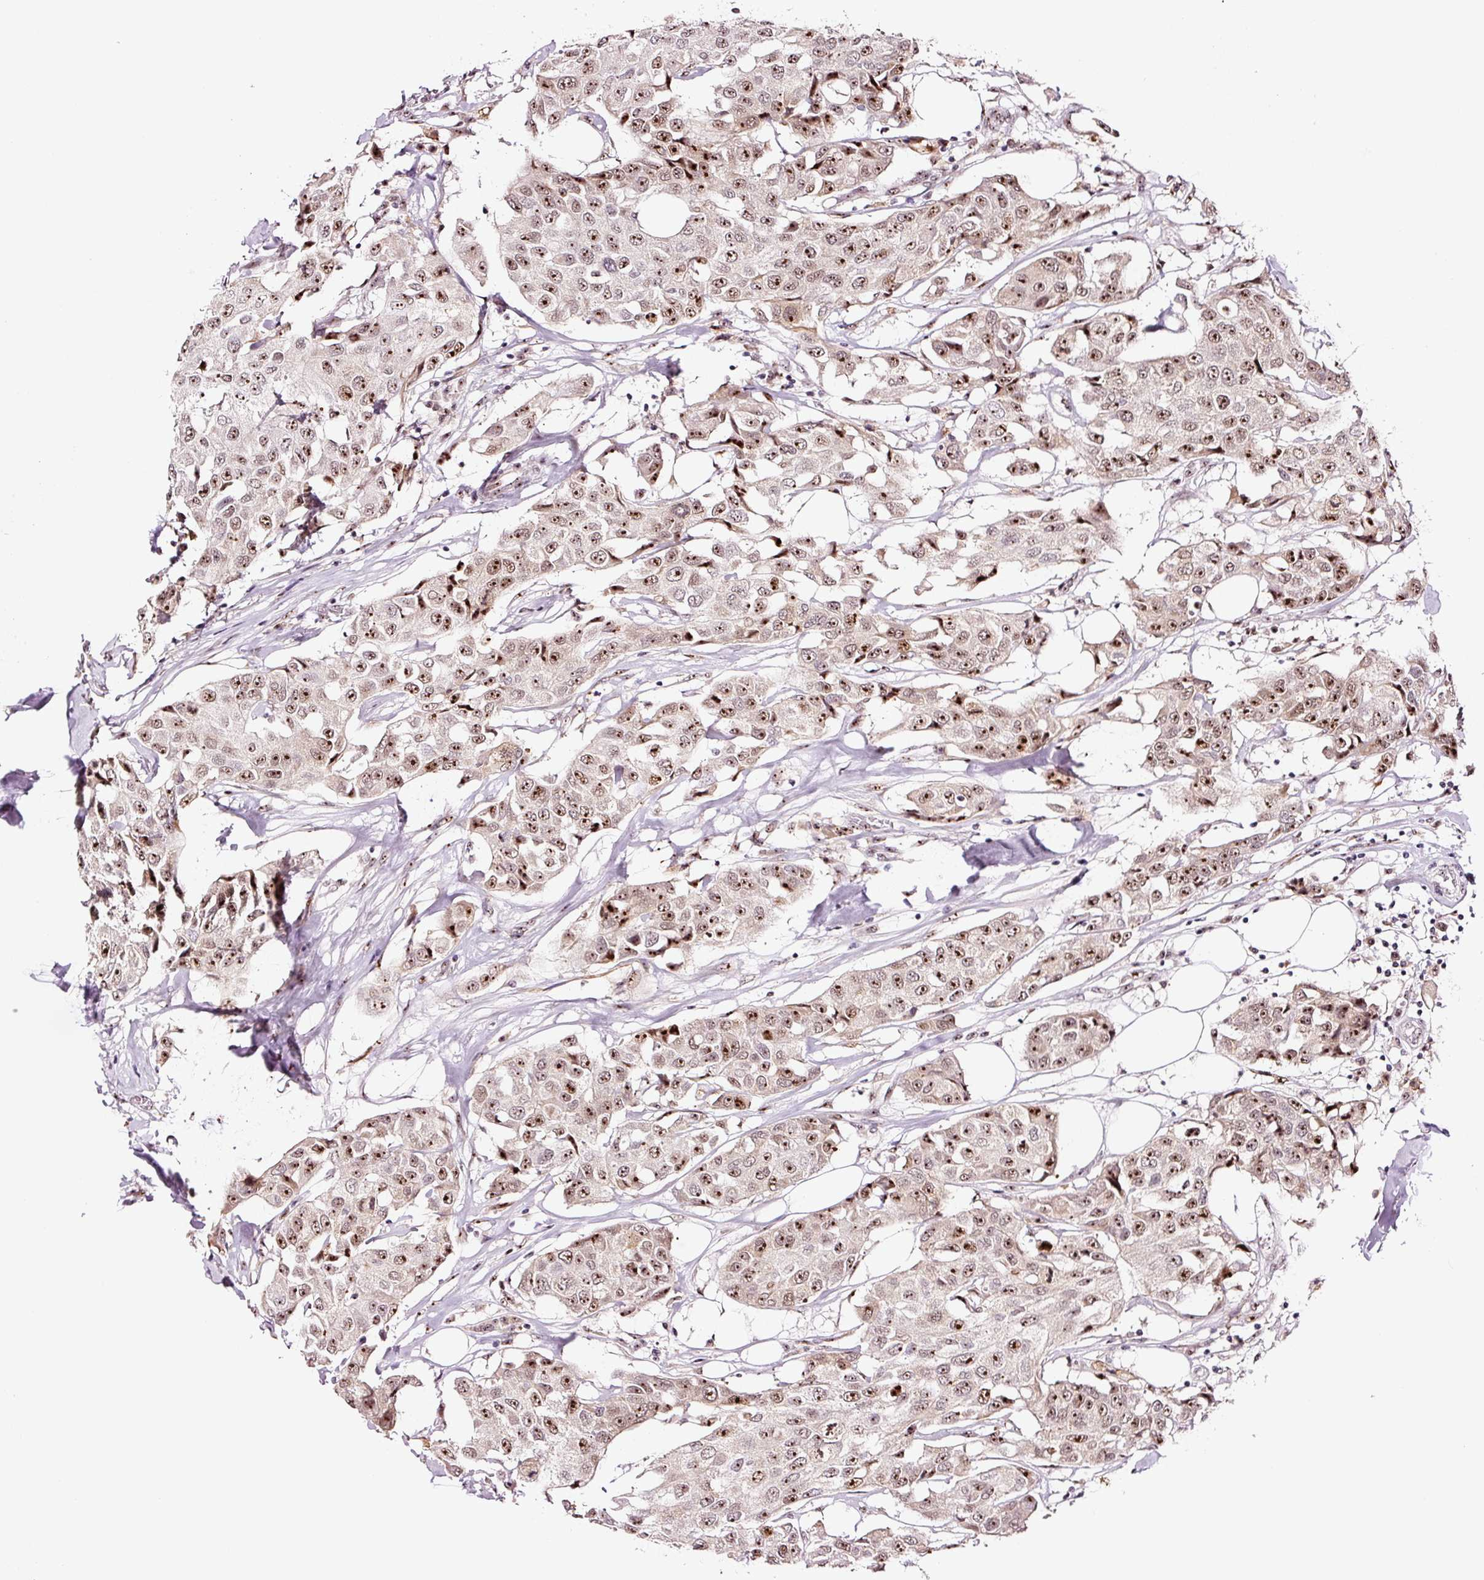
{"staining": {"intensity": "moderate", "quantity": ">75%", "location": "nuclear"}, "tissue": "breast cancer", "cell_type": "Tumor cells", "image_type": "cancer", "snomed": [{"axis": "morphology", "description": "Duct carcinoma"}, {"axis": "topography", "description": "Breast"}], "caption": "Tumor cells display medium levels of moderate nuclear expression in approximately >75% of cells in breast invasive ductal carcinoma.", "gene": "GNL3", "patient": {"sex": "female", "age": 80}}